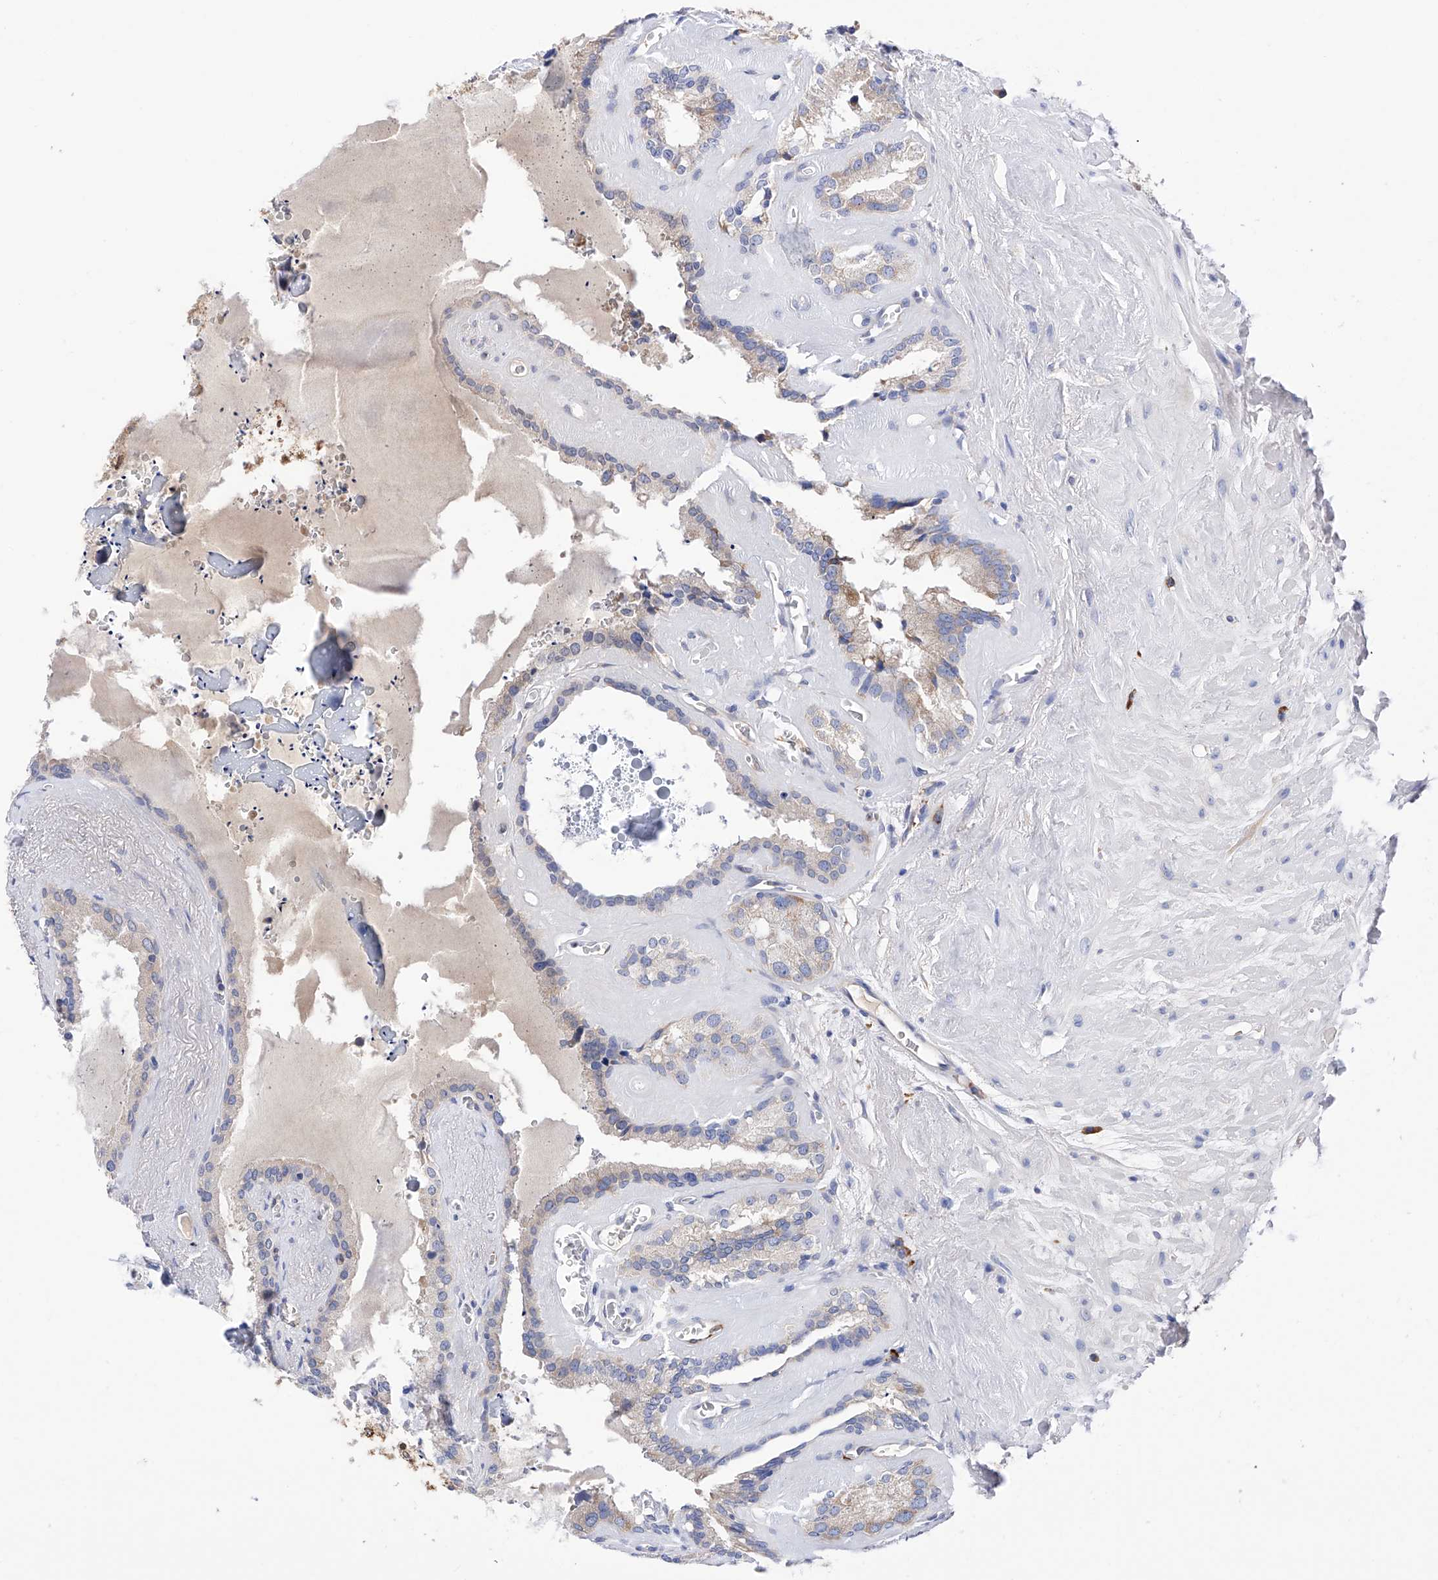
{"staining": {"intensity": "moderate", "quantity": "<25%", "location": "cytoplasmic/membranous"}, "tissue": "seminal vesicle", "cell_type": "Glandular cells", "image_type": "normal", "snomed": [{"axis": "morphology", "description": "Normal tissue, NOS"}, {"axis": "topography", "description": "Prostate"}, {"axis": "topography", "description": "Seminal veicle"}], "caption": "Protein expression analysis of unremarkable seminal vesicle shows moderate cytoplasmic/membranous positivity in approximately <25% of glandular cells. (DAB IHC with brightfield microscopy, high magnification).", "gene": "PDIA5", "patient": {"sex": "male", "age": 59}}